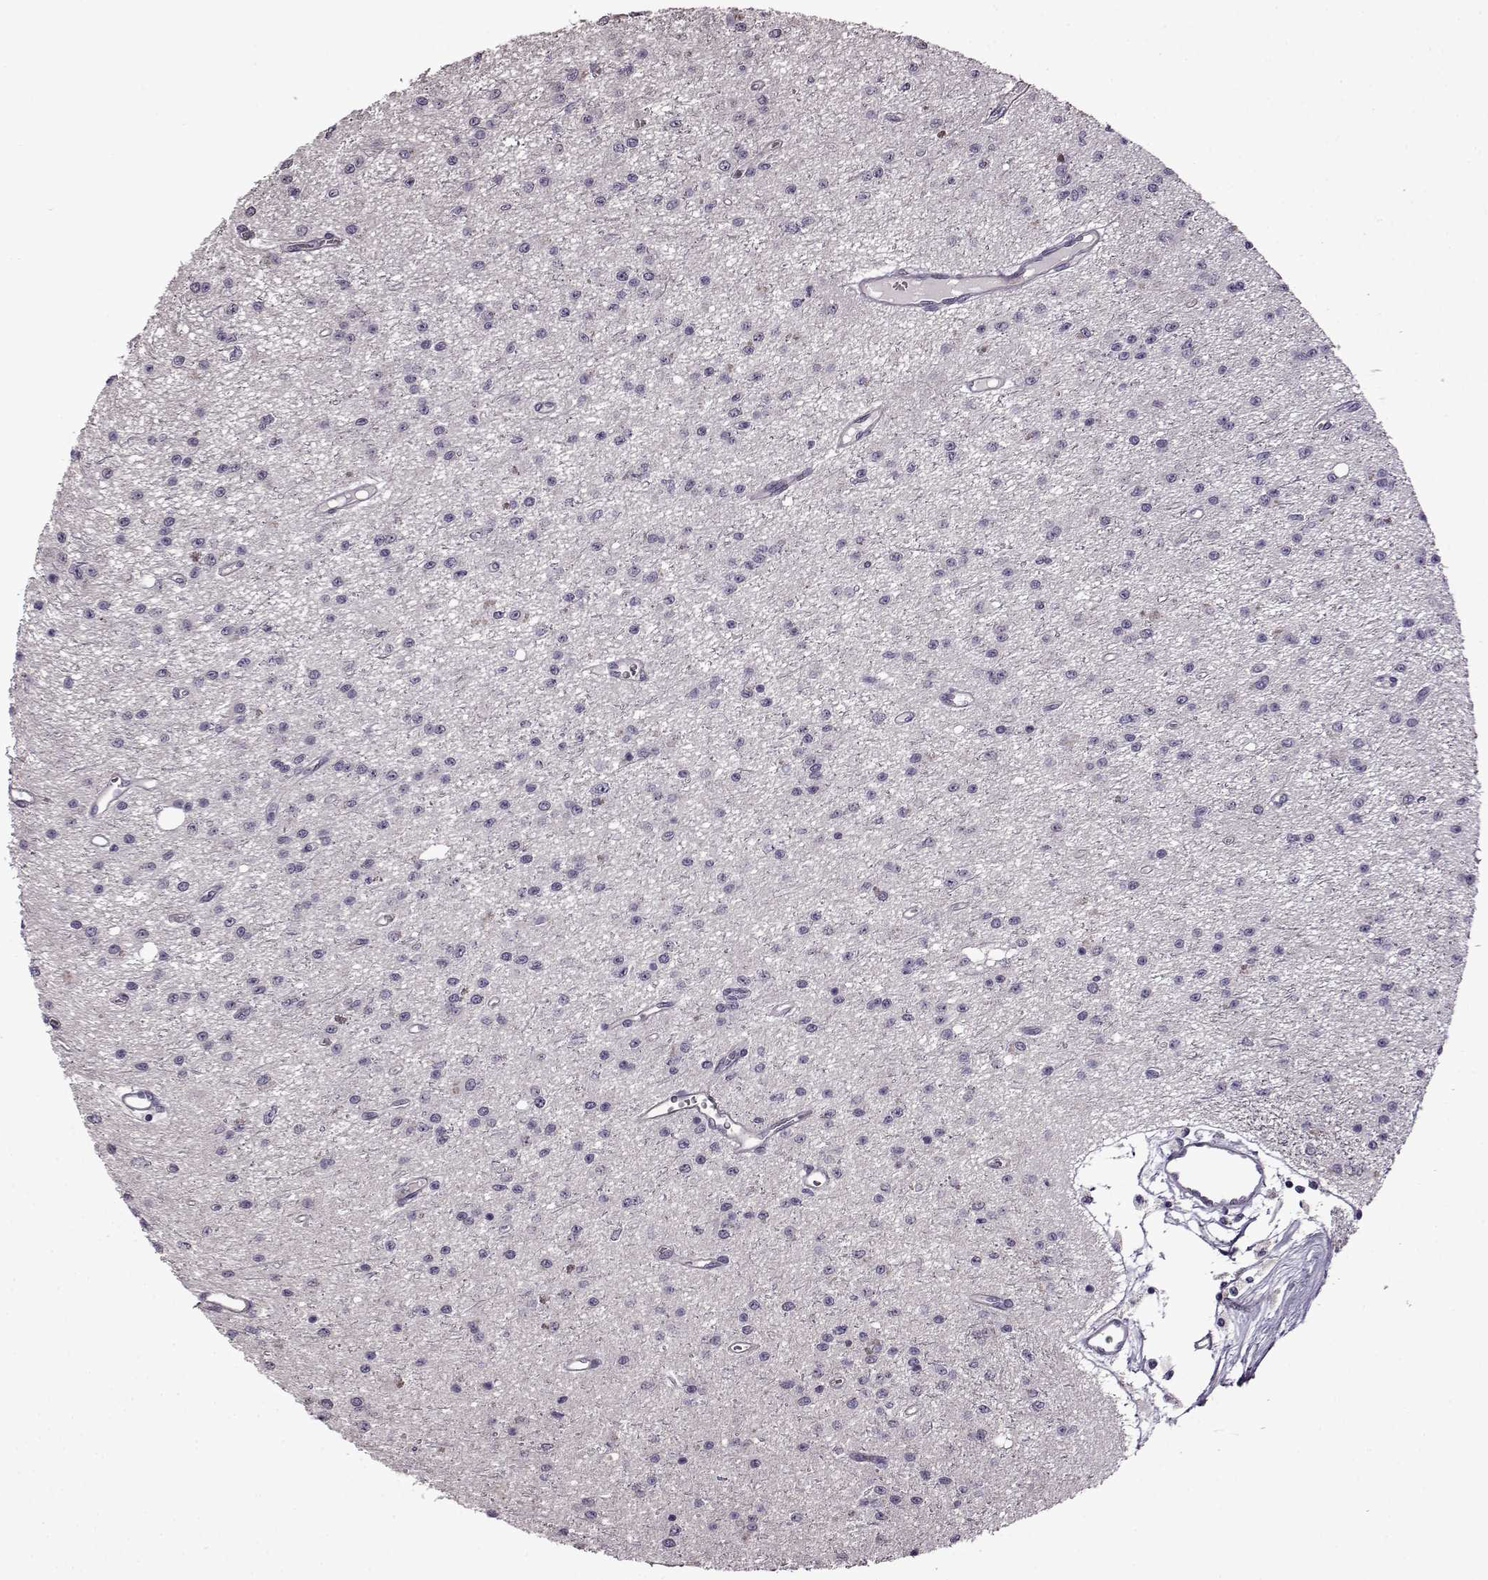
{"staining": {"intensity": "negative", "quantity": "none", "location": "none"}, "tissue": "glioma", "cell_type": "Tumor cells", "image_type": "cancer", "snomed": [{"axis": "morphology", "description": "Glioma, malignant, Low grade"}, {"axis": "topography", "description": "Brain"}], "caption": "There is no significant positivity in tumor cells of low-grade glioma (malignant).", "gene": "EDDM3B", "patient": {"sex": "female", "age": 45}}